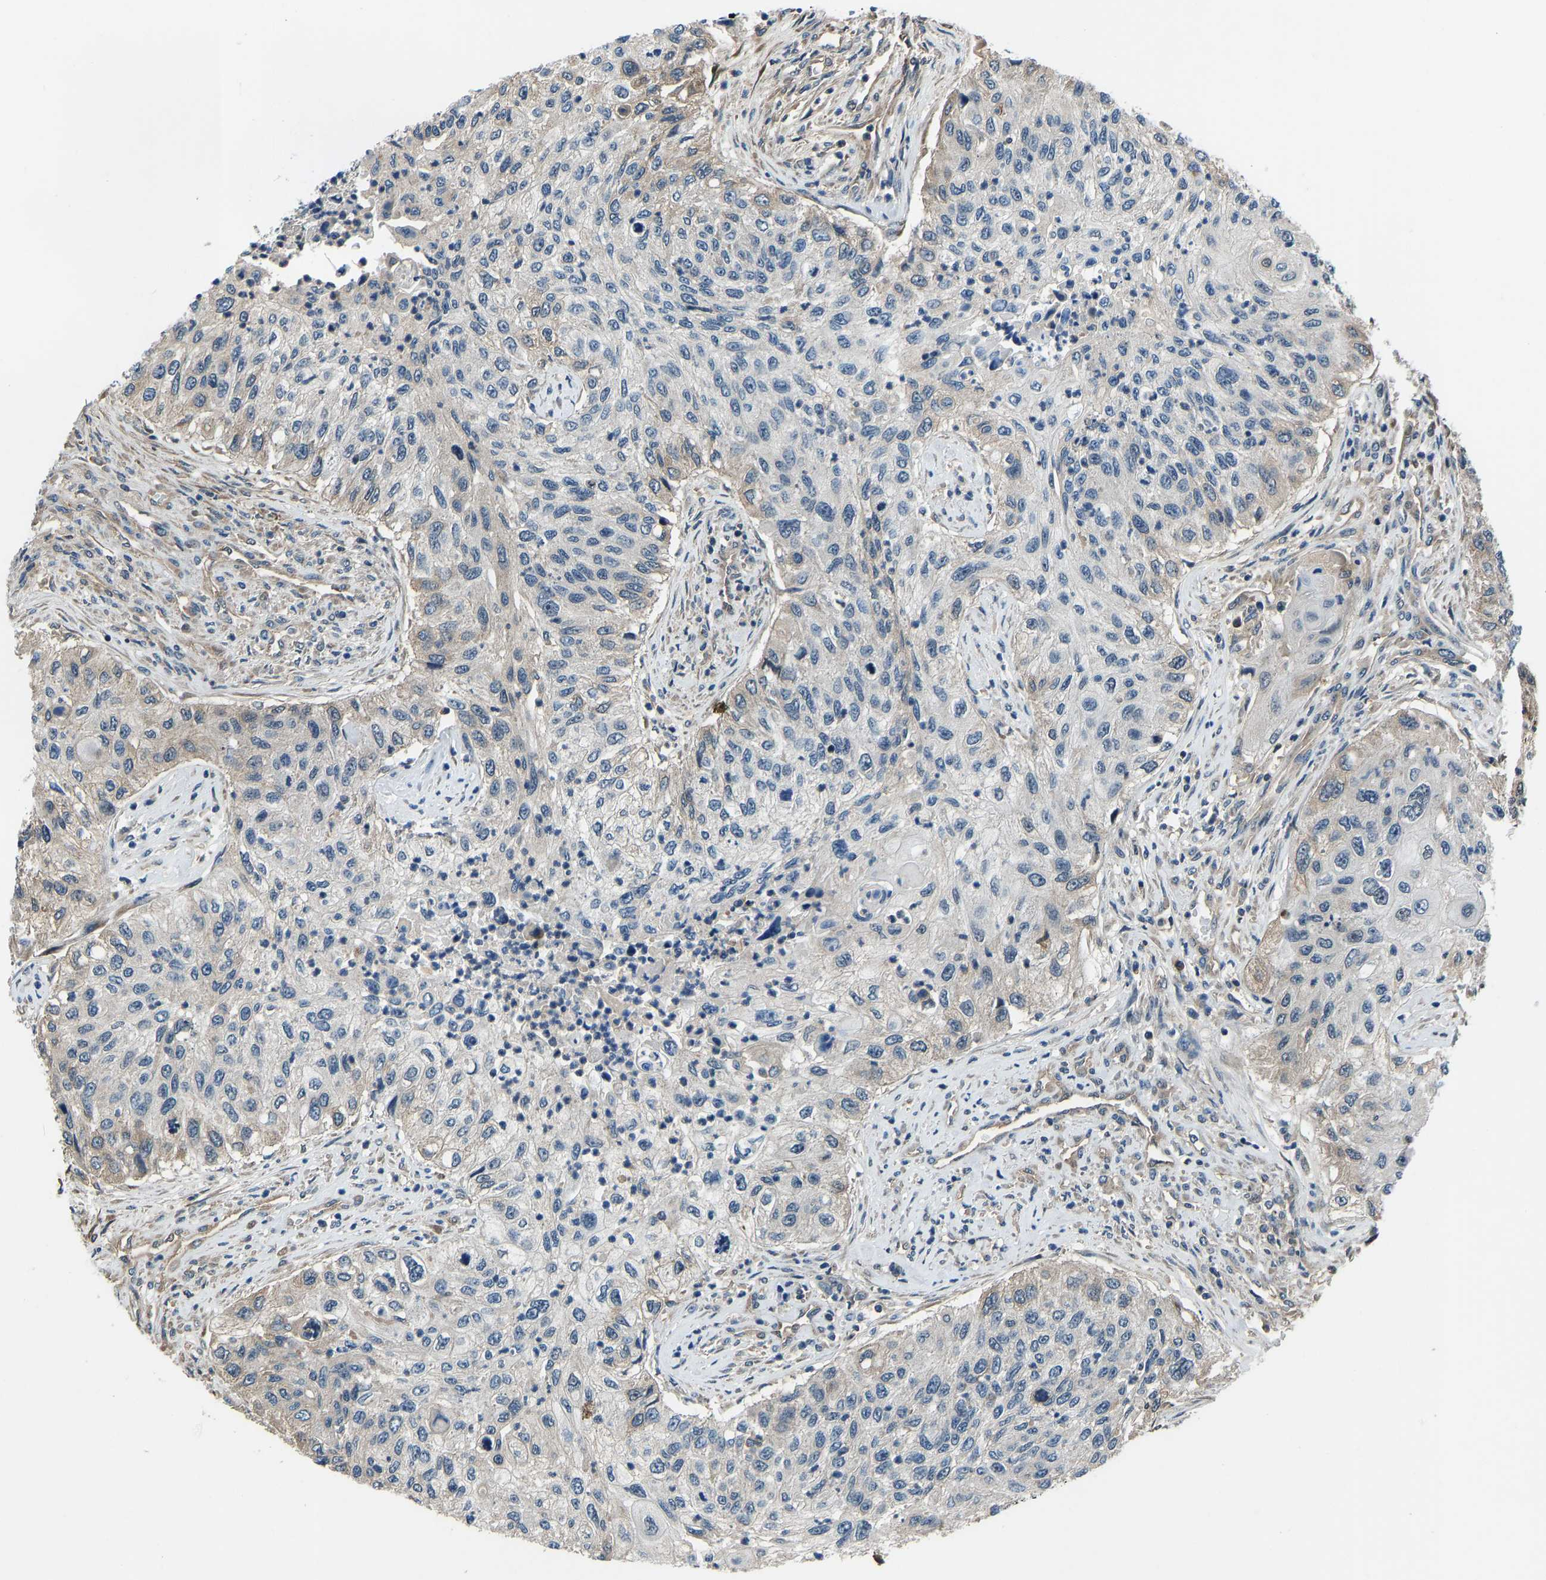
{"staining": {"intensity": "weak", "quantity": "<25%", "location": "cytoplasmic/membranous"}, "tissue": "urothelial cancer", "cell_type": "Tumor cells", "image_type": "cancer", "snomed": [{"axis": "morphology", "description": "Urothelial carcinoma, High grade"}, {"axis": "topography", "description": "Urinary bladder"}], "caption": "Tumor cells show no significant protein positivity in urothelial carcinoma (high-grade). (Stains: DAB (3,3'-diaminobenzidine) immunohistochemistry (IHC) with hematoxylin counter stain, Microscopy: brightfield microscopy at high magnification).", "gene": "RLIM", "patient": {"sex": "female", "age": 60}}